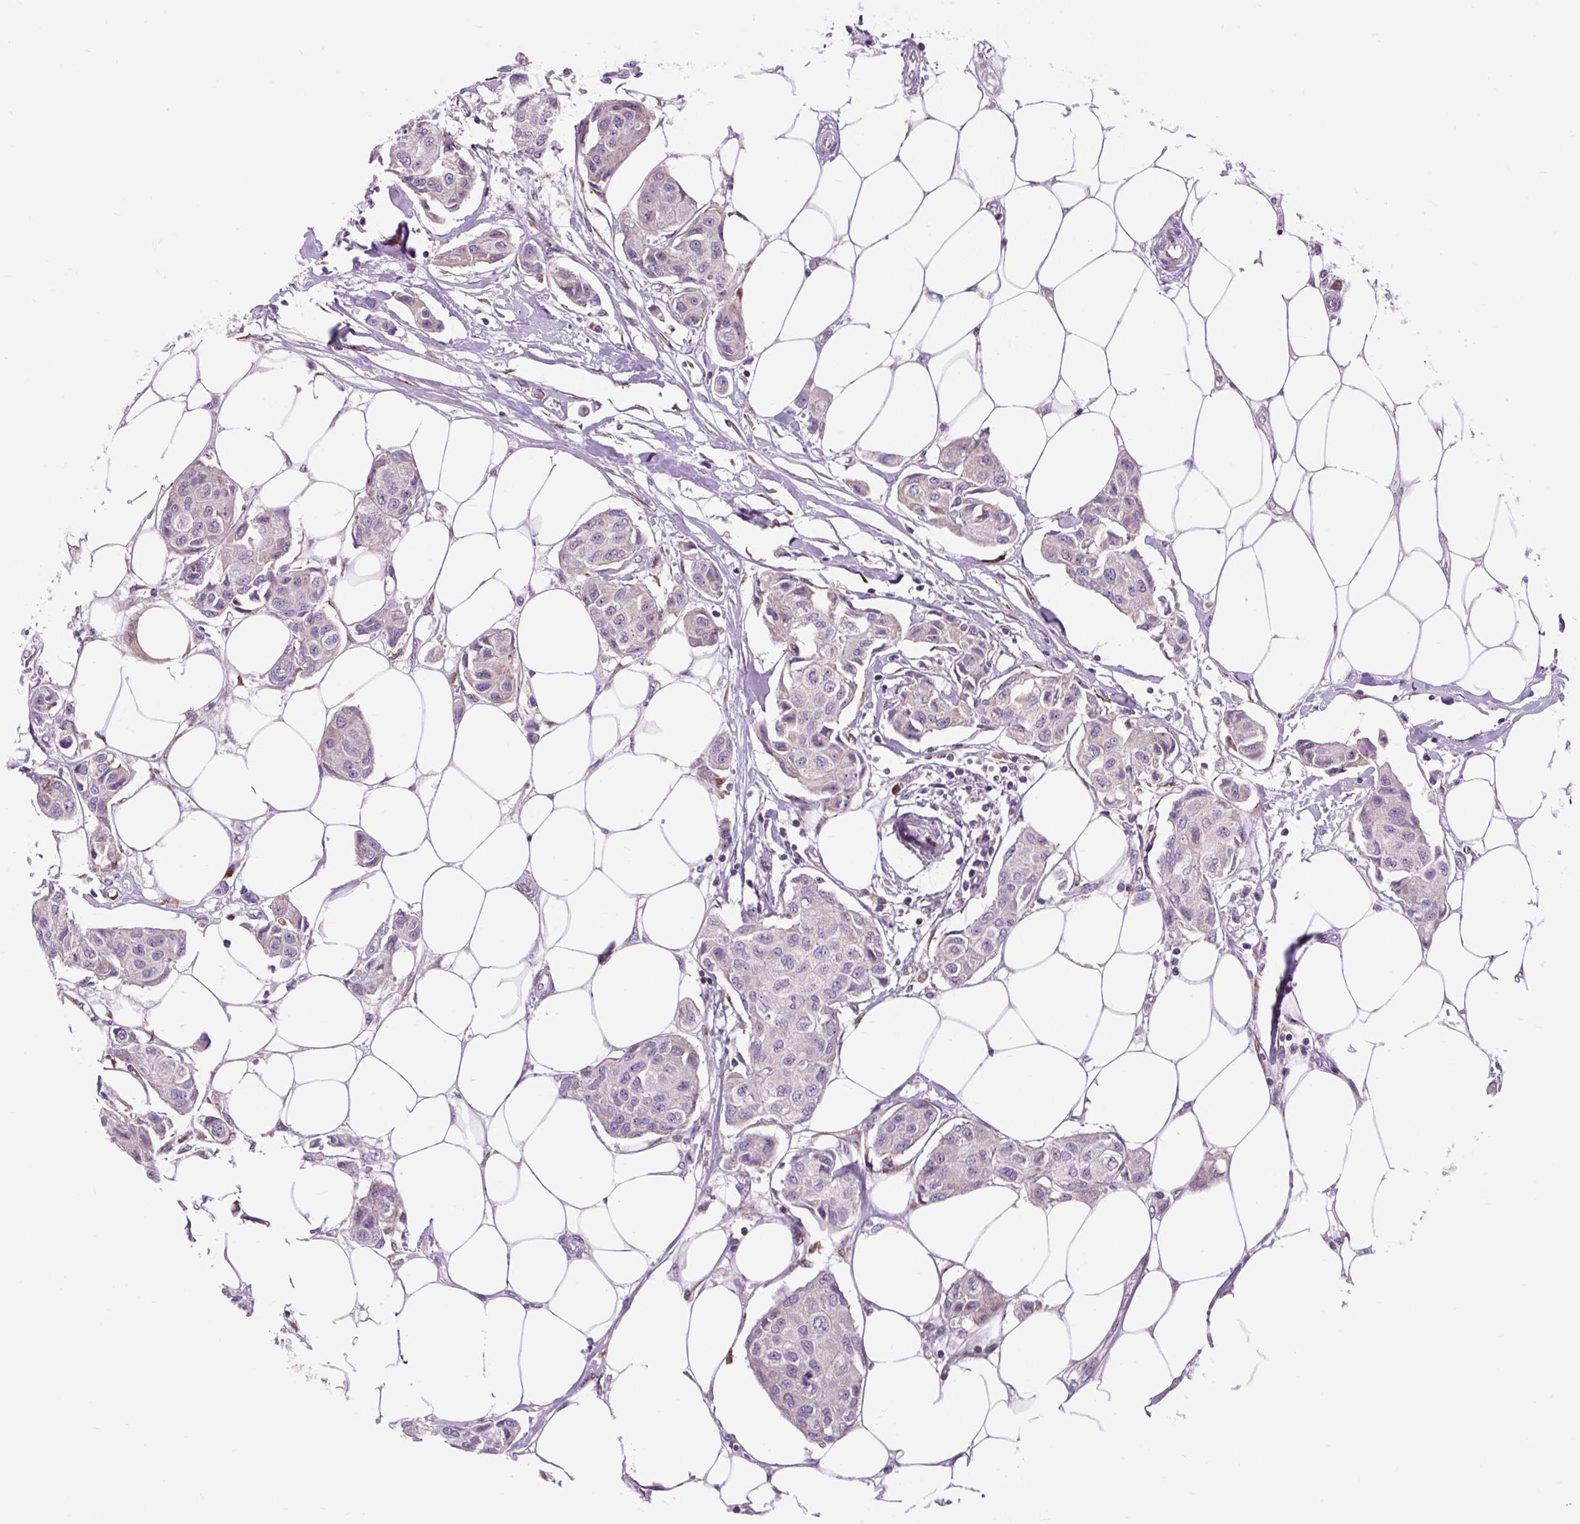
{"staining": {"intensity": "negative", "quantity": "none", "location": "none"}, "tissue": "breast cancer", "cell_type": "Tumor cells", "image_type": "cancer", "snomed": [{"axis": "morphology", "description": "Duct carcinoma"}, {"axis": "topography", "description": "Breast"}, {"axis": "topography", "description": "Lymph node"}], "caption": "This is an immunohistochemistry histopathology image of infiltrating ductal carcinoma (breast). There is no staining in tumor cells.", "gene": "CISD3", "patient": {"sex": "female", "age": 80}}